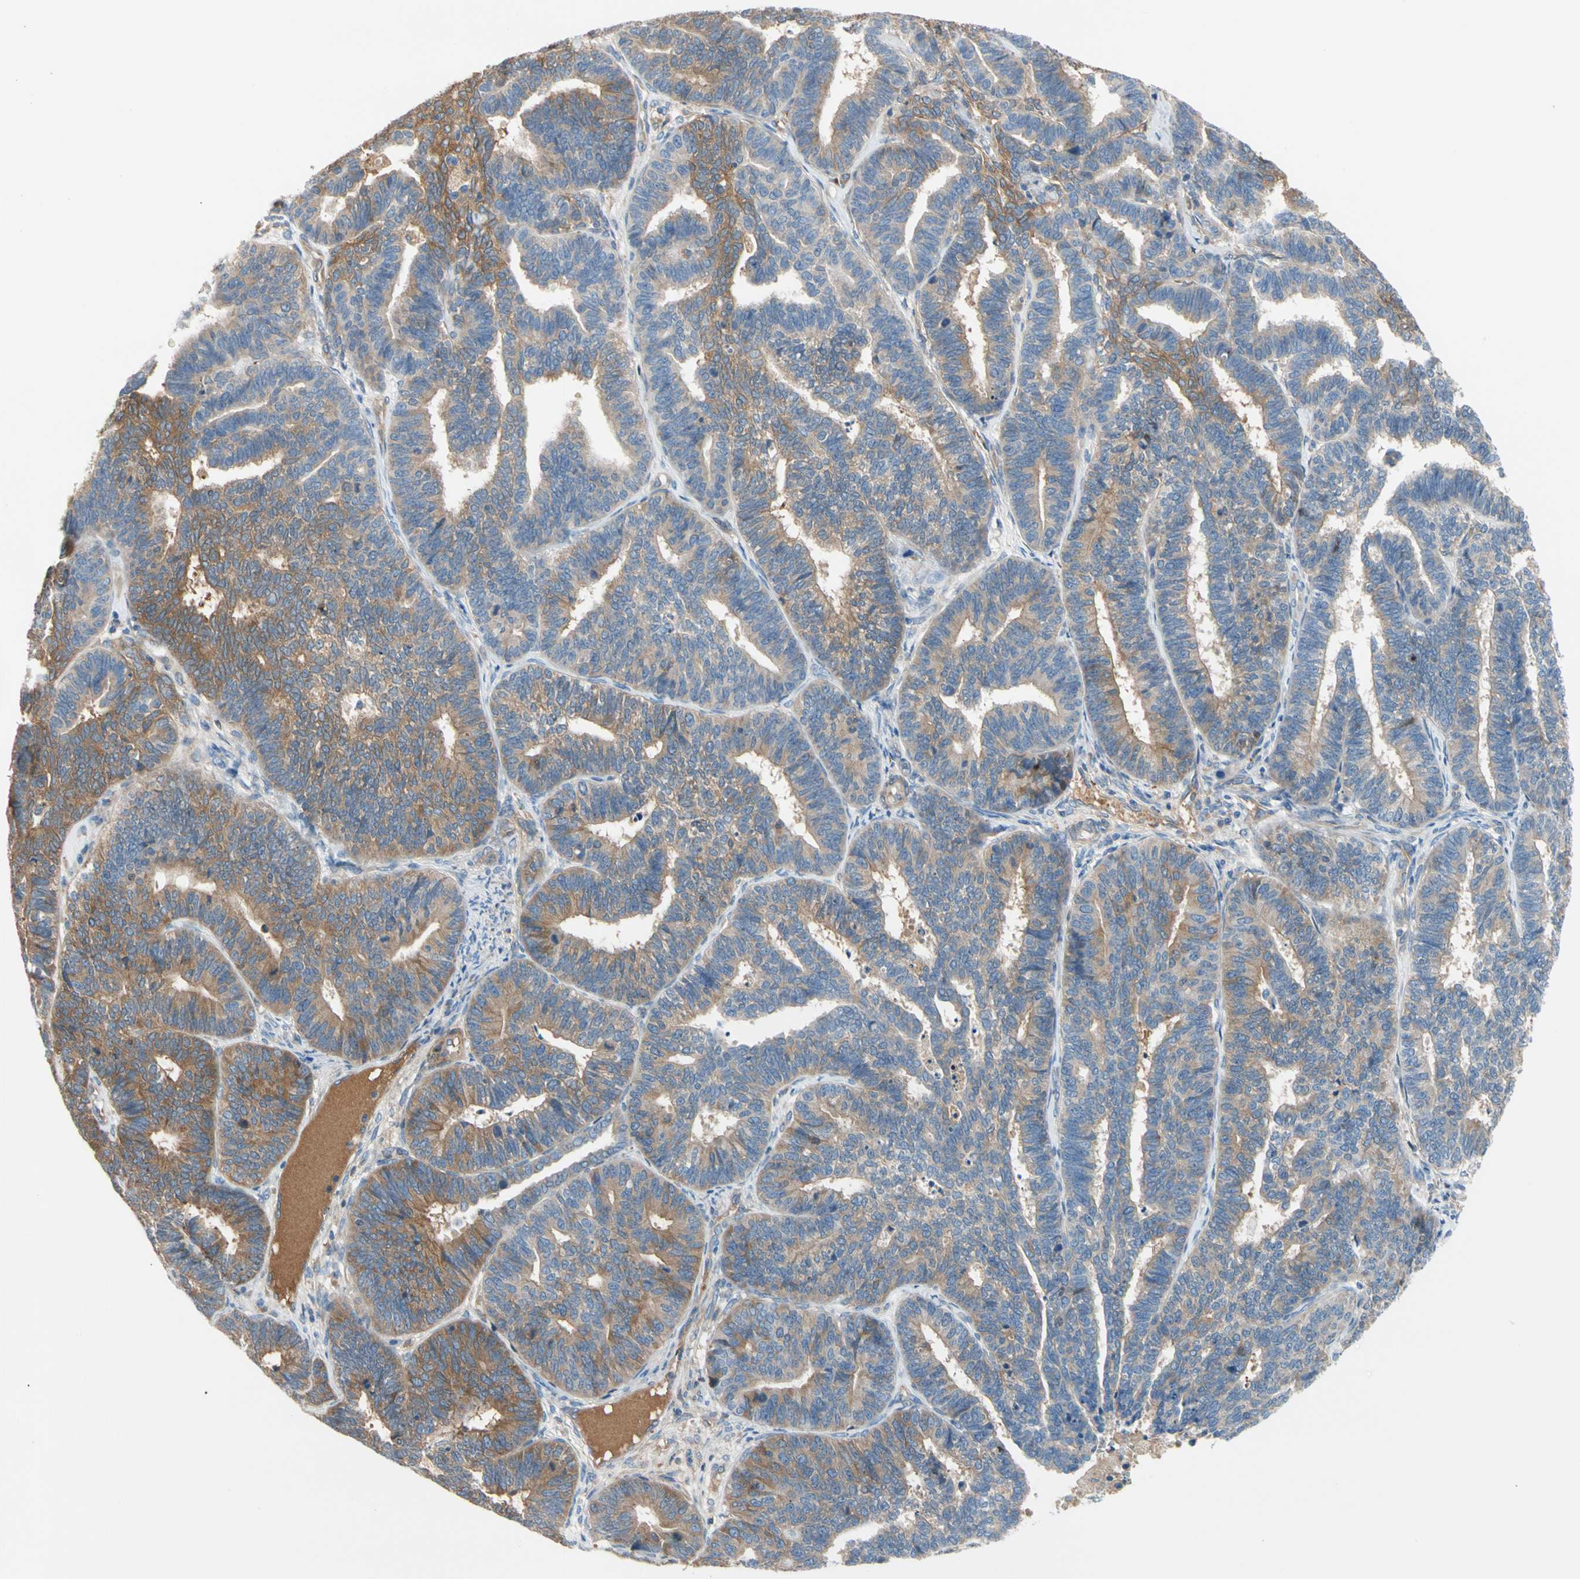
{"staining": {"intensity": "moderate", "quantity": "25%-75%", "location": "cytoplasmic/membranous"}, "tissue": "endometrial cancer", "cell_type": "Tumor cells", "image_type": "cancer", "snomed": [{"axis": "morphology", "description": "Adenocarcinoma, NOS"}, {"axis": "topography", "description": "Endometrium"}], "caption": "Immunohistochemical staining of human adenocarcinoma (endometrial) shows medium levels of moderate cytoplasmic/membranous protein positivity in approximately 25%-75% of tumor cells. (Stains: DAB in brown, nuclei in blue, Microscopy: brightfield microscopy at high magnification).", "gene": "ENTREP3", "patient": {"sex": "female", "age": 70}}